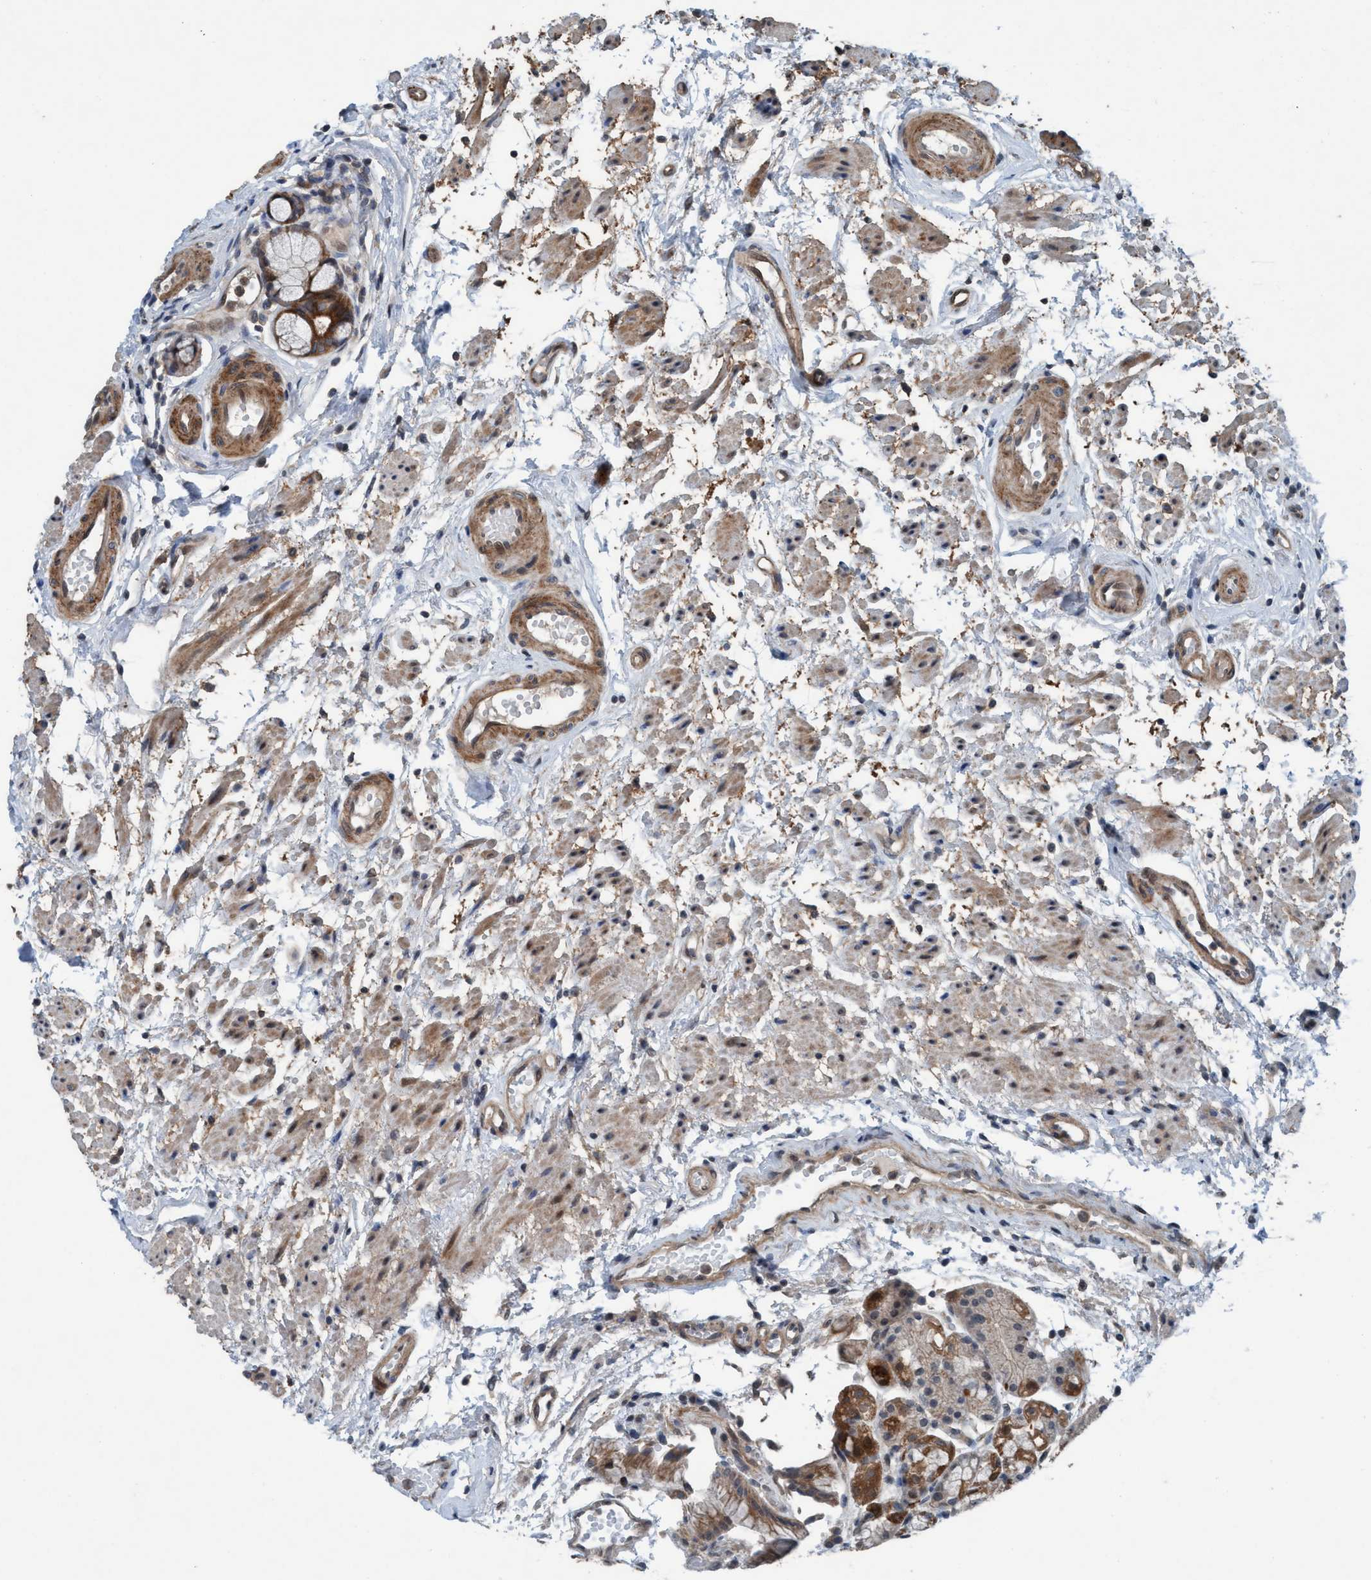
{"staining": {"intensity": "moderate", "quantity": ">75%", "location": "cytoplasmic/membranous"}, "tissue": "stomach", "cell_type": "Glandular cells", "image_type": "normal", "snomed": [{"axis": "morphology", "description": "Normal tissue, NOS"}, {"axis": "topography", "description": "Stomach, upper"}], "caption": "A high-resolution micrograph shows IHC staining of normal stomach, which demonstrates moderate cytoplasmic/membranous staining in about >75% of glandular cells.", "gene": "NISCH", "patient": {"sex": "male", "age": 72}}